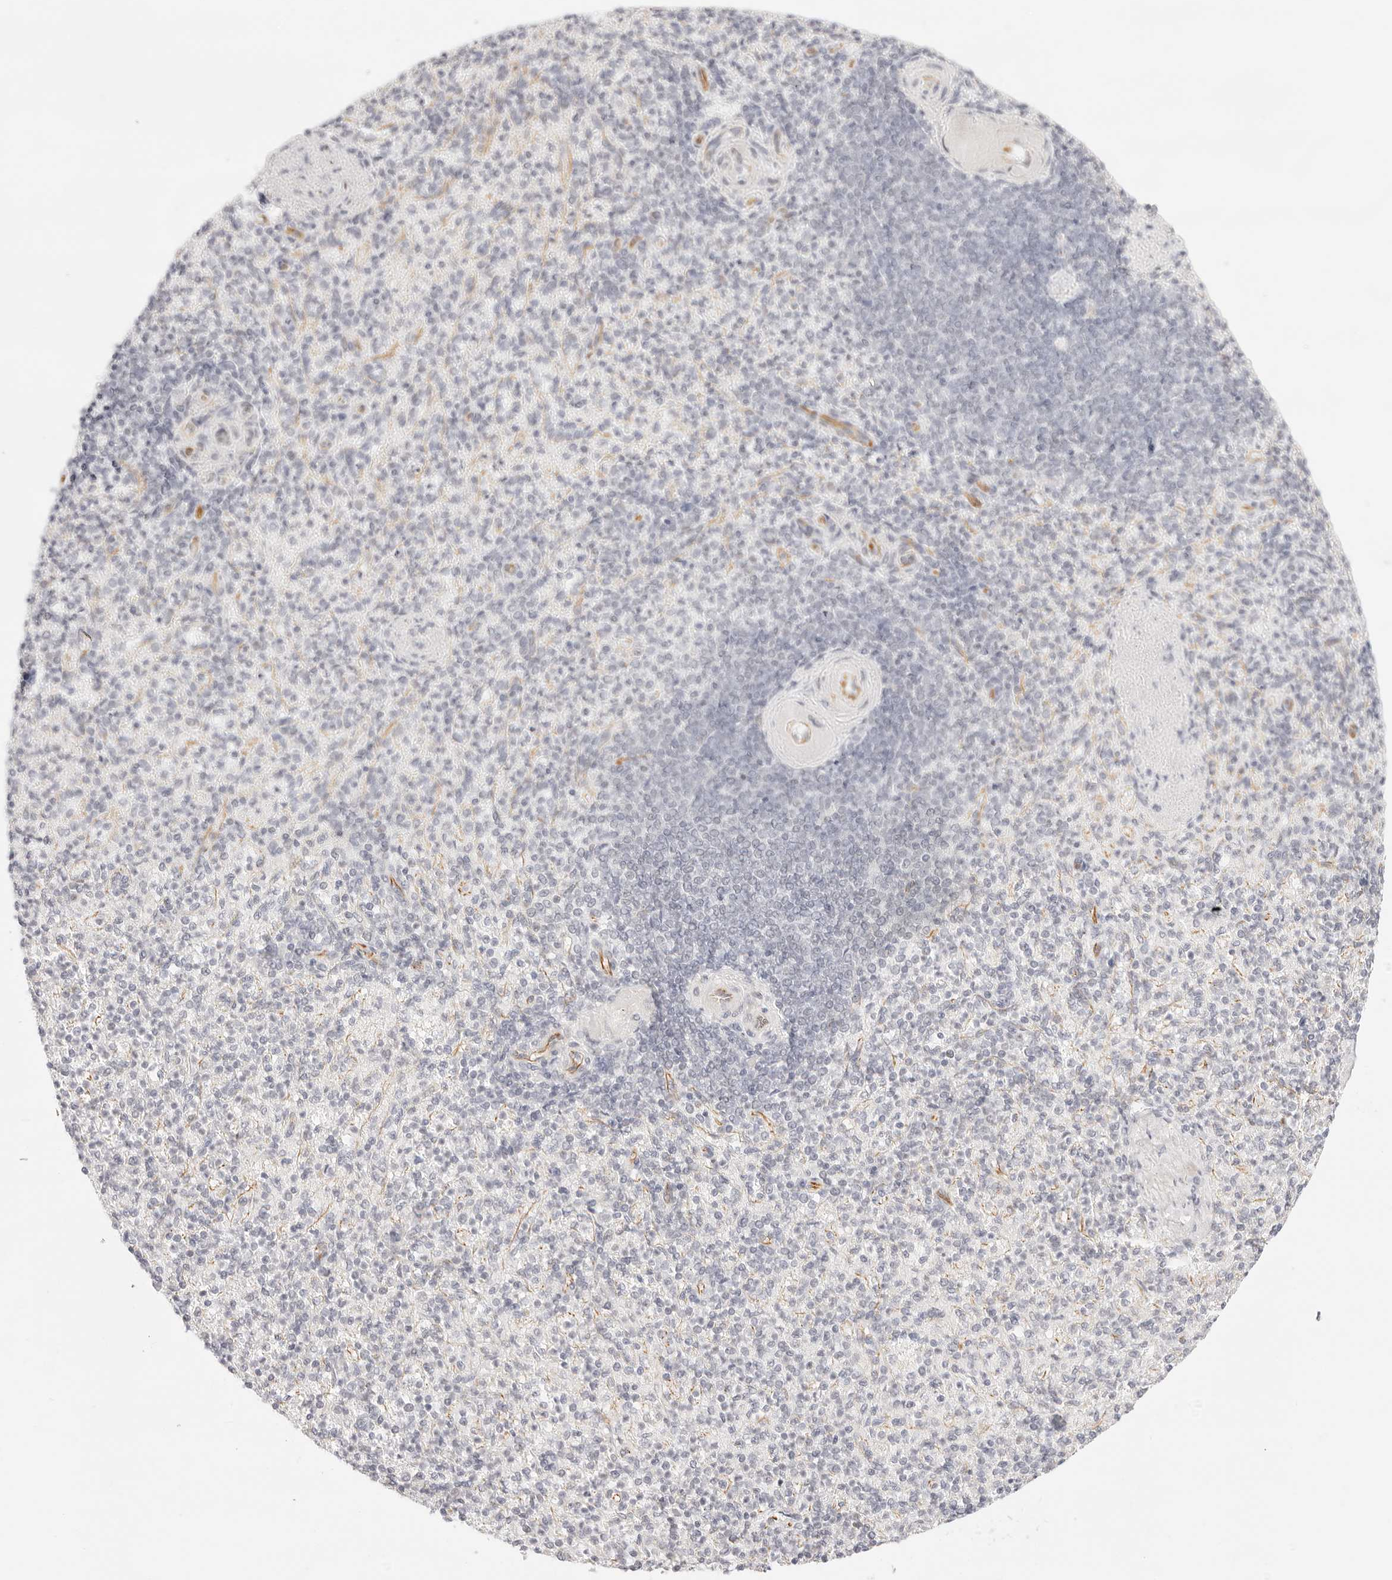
{"staining": {"intensity": "negative", "quantity": "none", "location": "none"}, "tissue": "spleen", "cell_type": "Cells in red pulp", "image_type": "normal", "snomed": [{"axis": "morphology", "description": "Normal tissue, NOS"}, {"axis": "topography", "description": "Spleen"}], "caption": "Immunohistochemistry (IHC) micrograph of benign human spleen stained for a protein (brown), which shows no staining in cells in red pulp.", "gene": "ZC3H11A", "patient": {"sex": "female", "age": 74}}